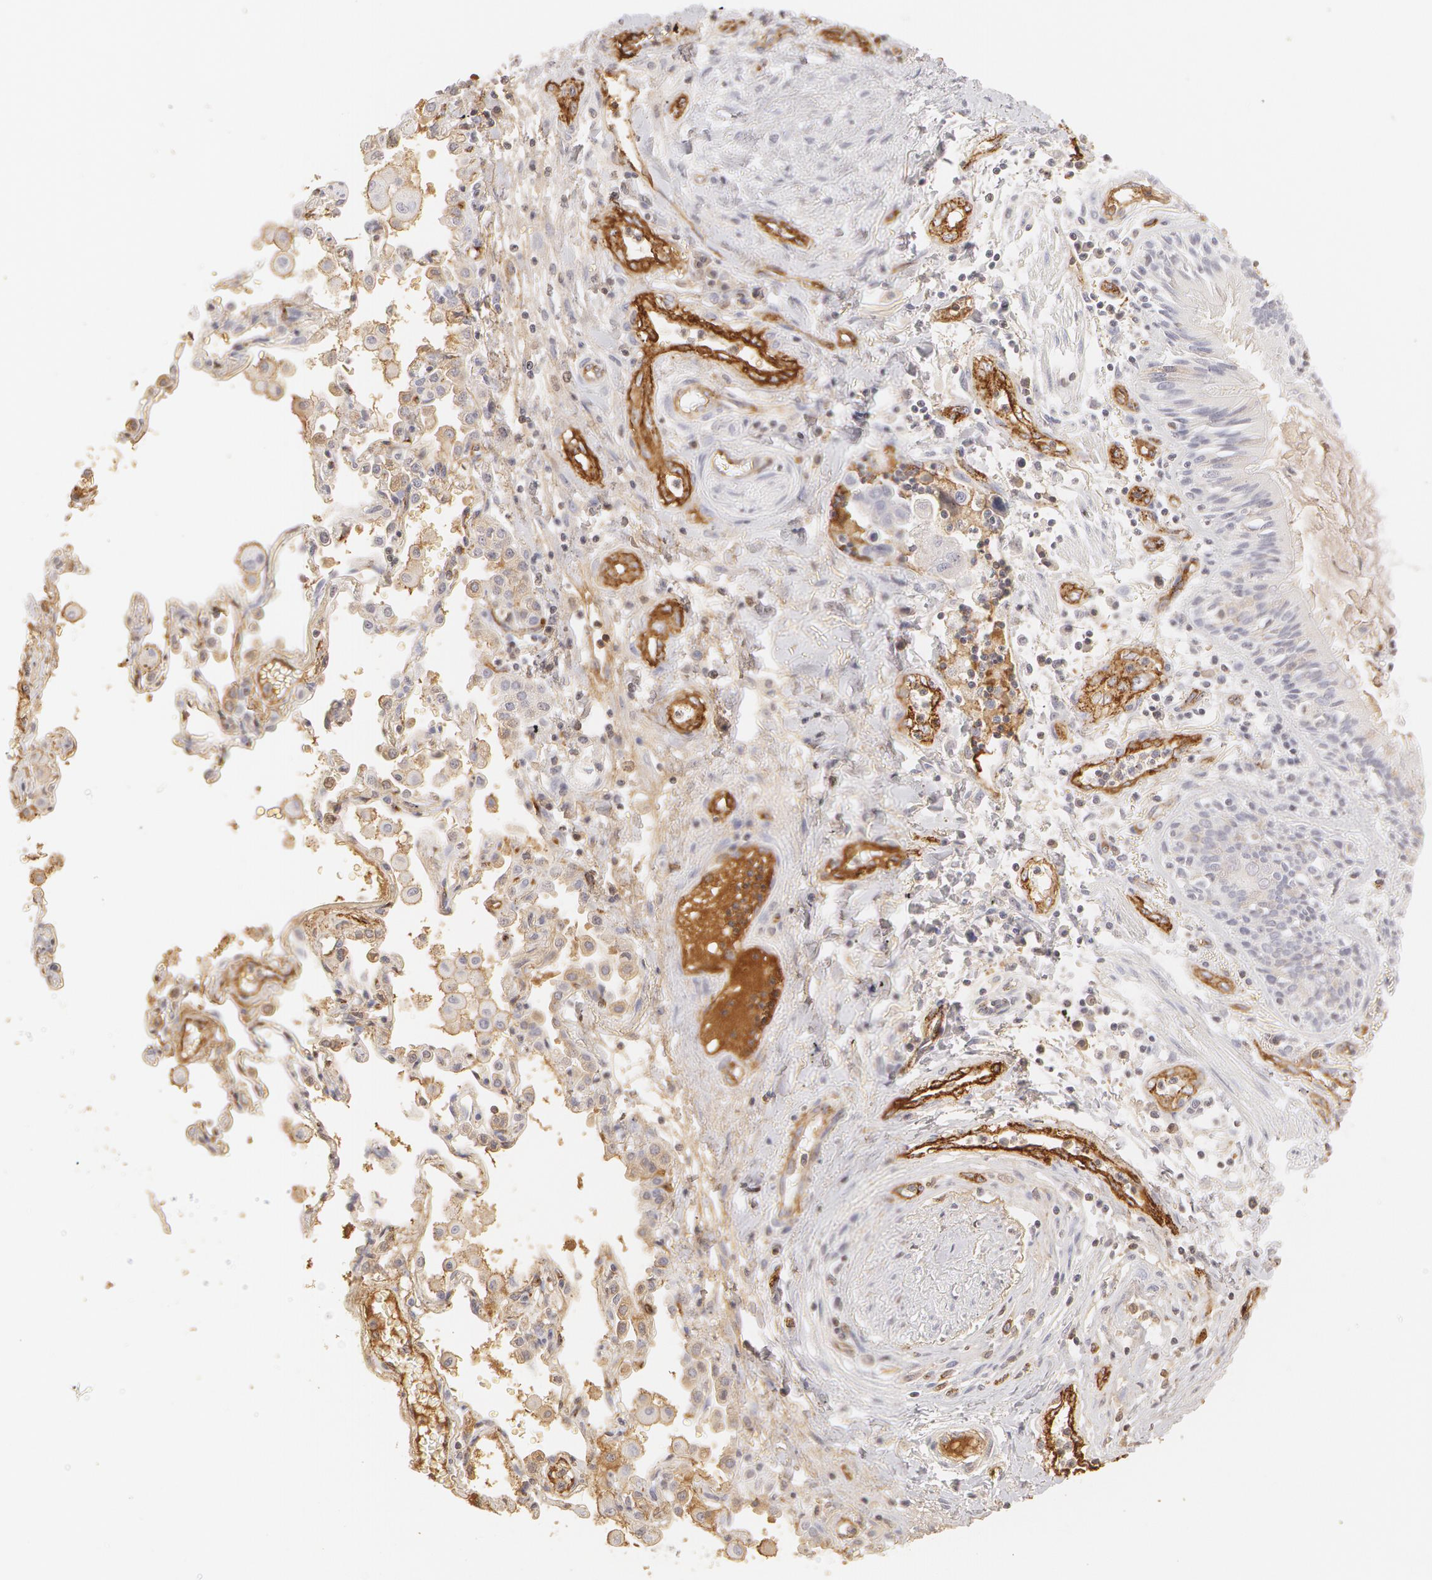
{"staining": {"intensity": "weak", "quantity": "<25%", "location": "cytoplasmic/membranous"}, "tissue": "lung cancer", "cell_type": "Tumor cells", "image_type": "cancer", "snomed": [{"axis": "morphology", "description": "Adenocarcinoma, NOS"}, {"axis": "topography", "description": "Lung"}], "caption": "Immunohistochemistry (IHC) micrograph of neoplastic tissue: lung adenocarcinoma stained with DAB exhibits no significant protein staining in tumor cells.", "gene": "VWF", "patient": {"sex": "male", "age": 64}}